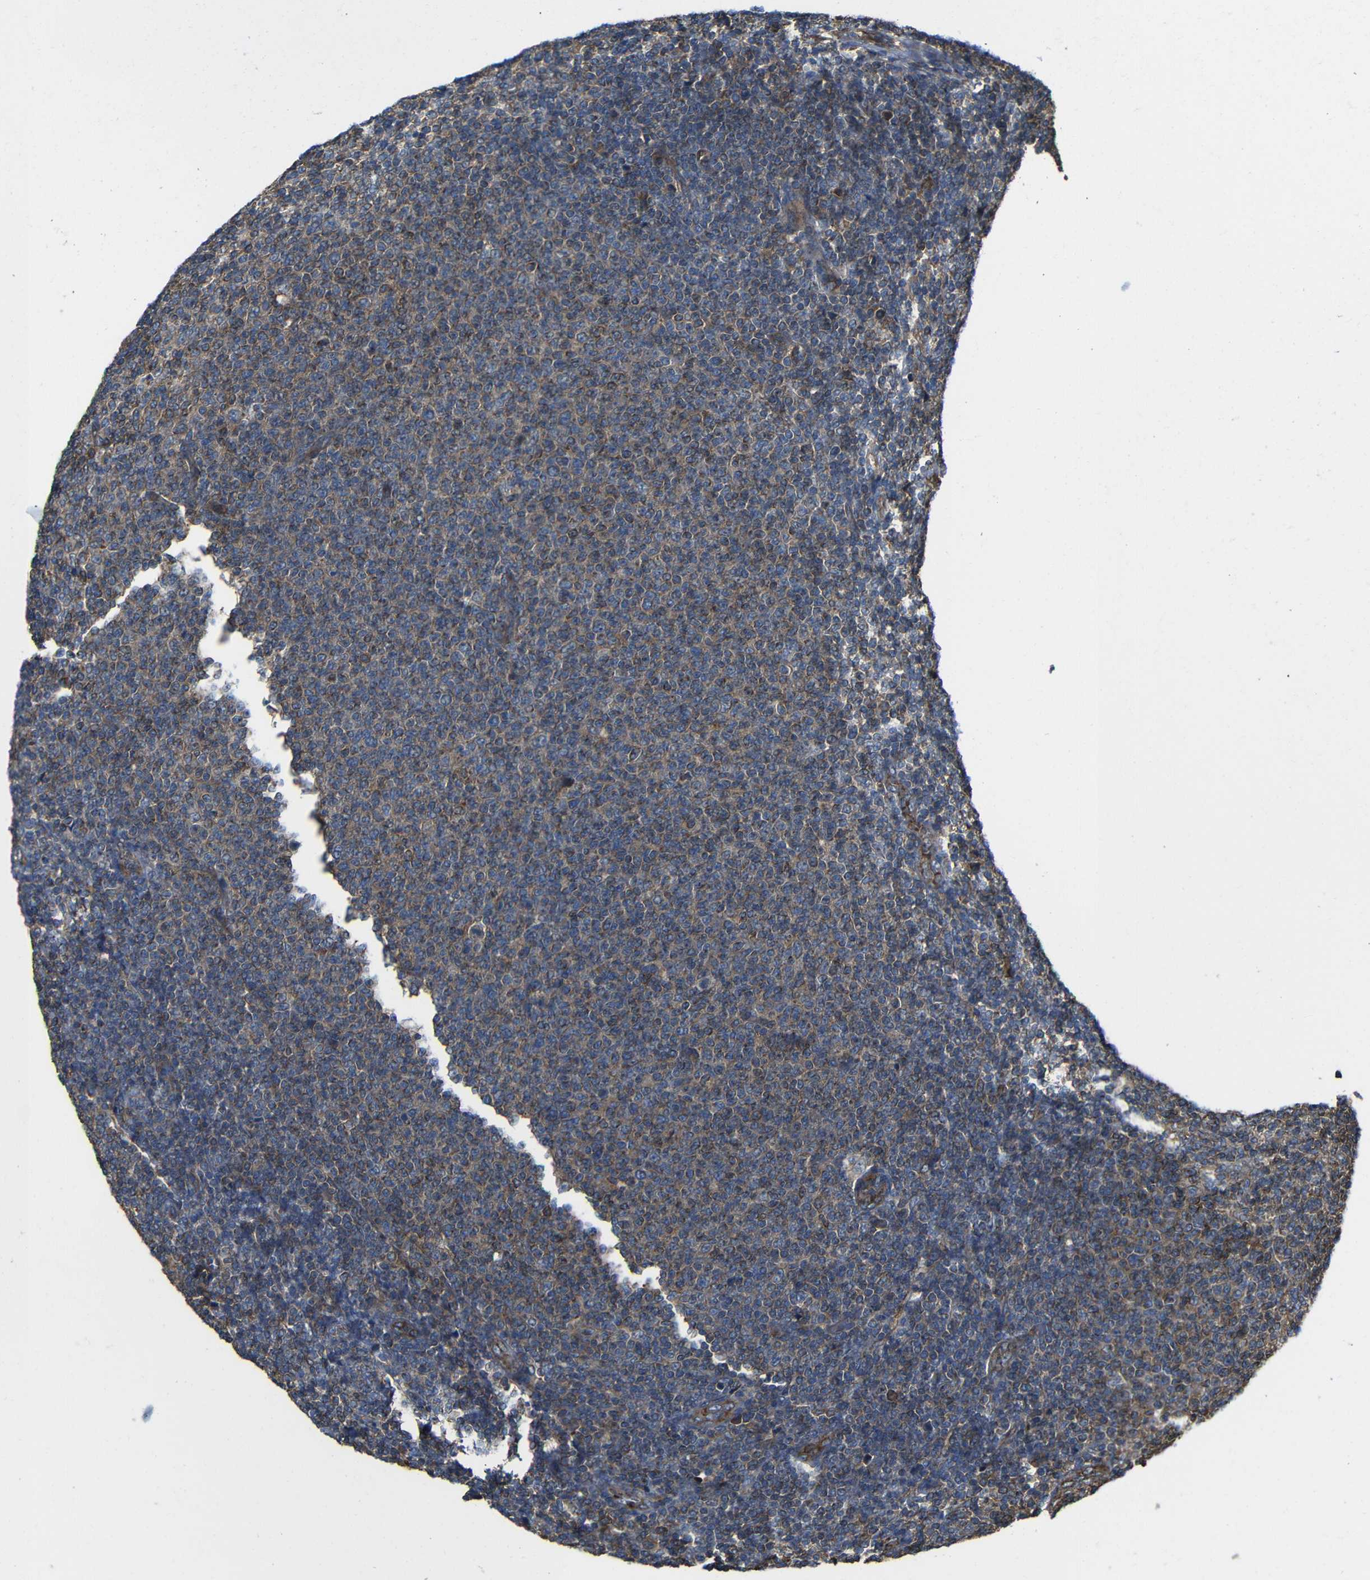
{"staining": {"intensity": "weak", "quantity": ">75%", "location": "cytoplasmic/membranous"}, "tissue": "lymphoma", "cell_type": "Tumor cells", "image_type": "cancer", "snomed": [{"axis": "morphology", "description": "Malignant lymphoma, non-Hodgkin's type, Low grade"}, {"axis": "topography", "description": "Lymph node"}], "caption": "The immunohistochemical stain highlights weak cytoplasmic/membranous staining in tumor cells of low-grade malignant lymphoma, non-Hodgkin's type tissue. The protein is shown in brown color, while the nuclei are stained blue.", "gene": "PTCH1", "patient": {"sex": "male", "age": 66}}